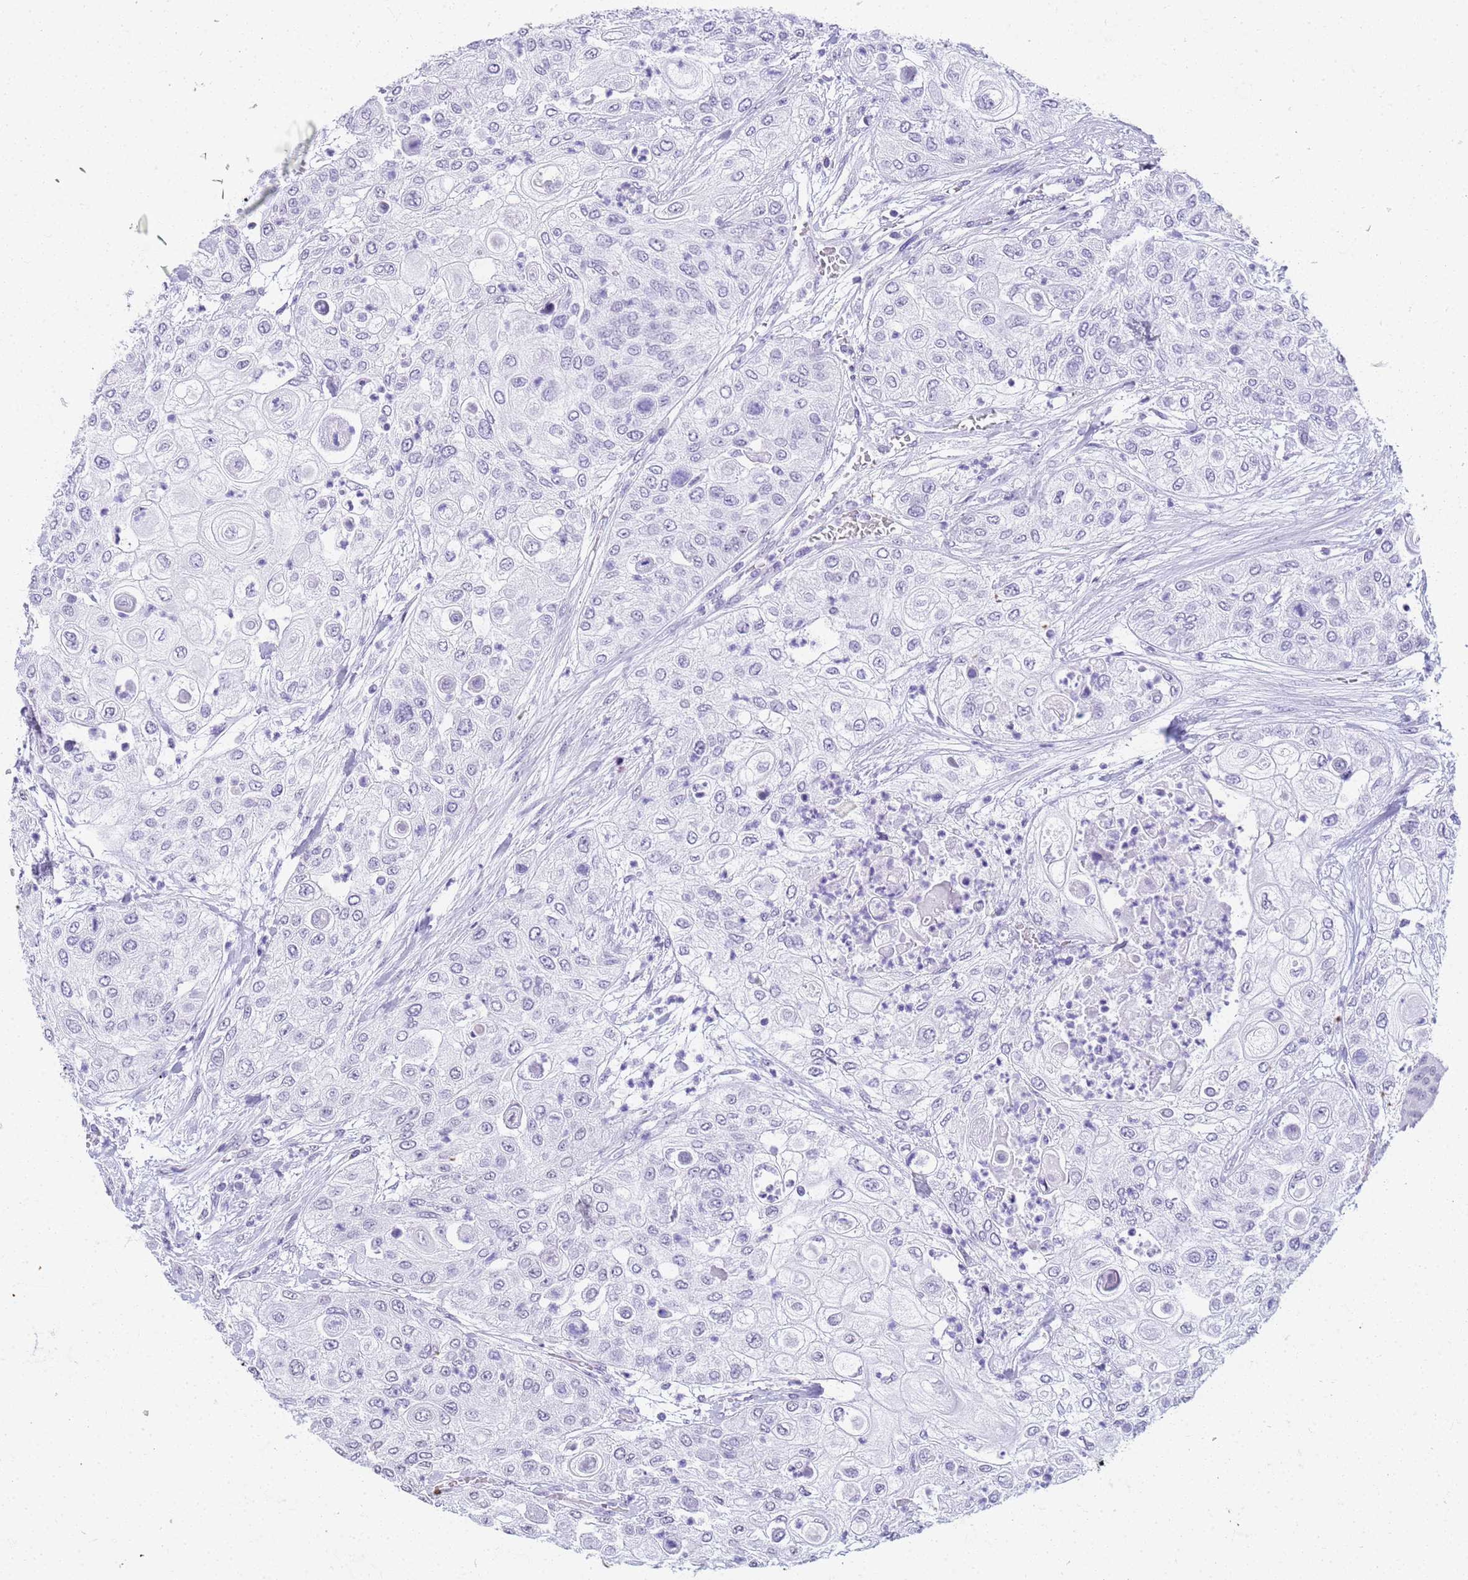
{"staining": {"intensity": "negative", "quantity": "none", "location": "none"}, "tissue": "urothelial cancer", "cell_type": "Tumor cells", "image_type": "cancer", "snomed": [{"axis": "morphology", "description": "Urothelial carcinoma, High grade"}, {"axis": "topography", "description": "Urinary bladder"}], "caption": "Tumor cells show no significant protein positivity in urothelial carcinoma (high-grade).", "gene": "SLC7A9", "patient": {"sex": "female", "age": 79}}